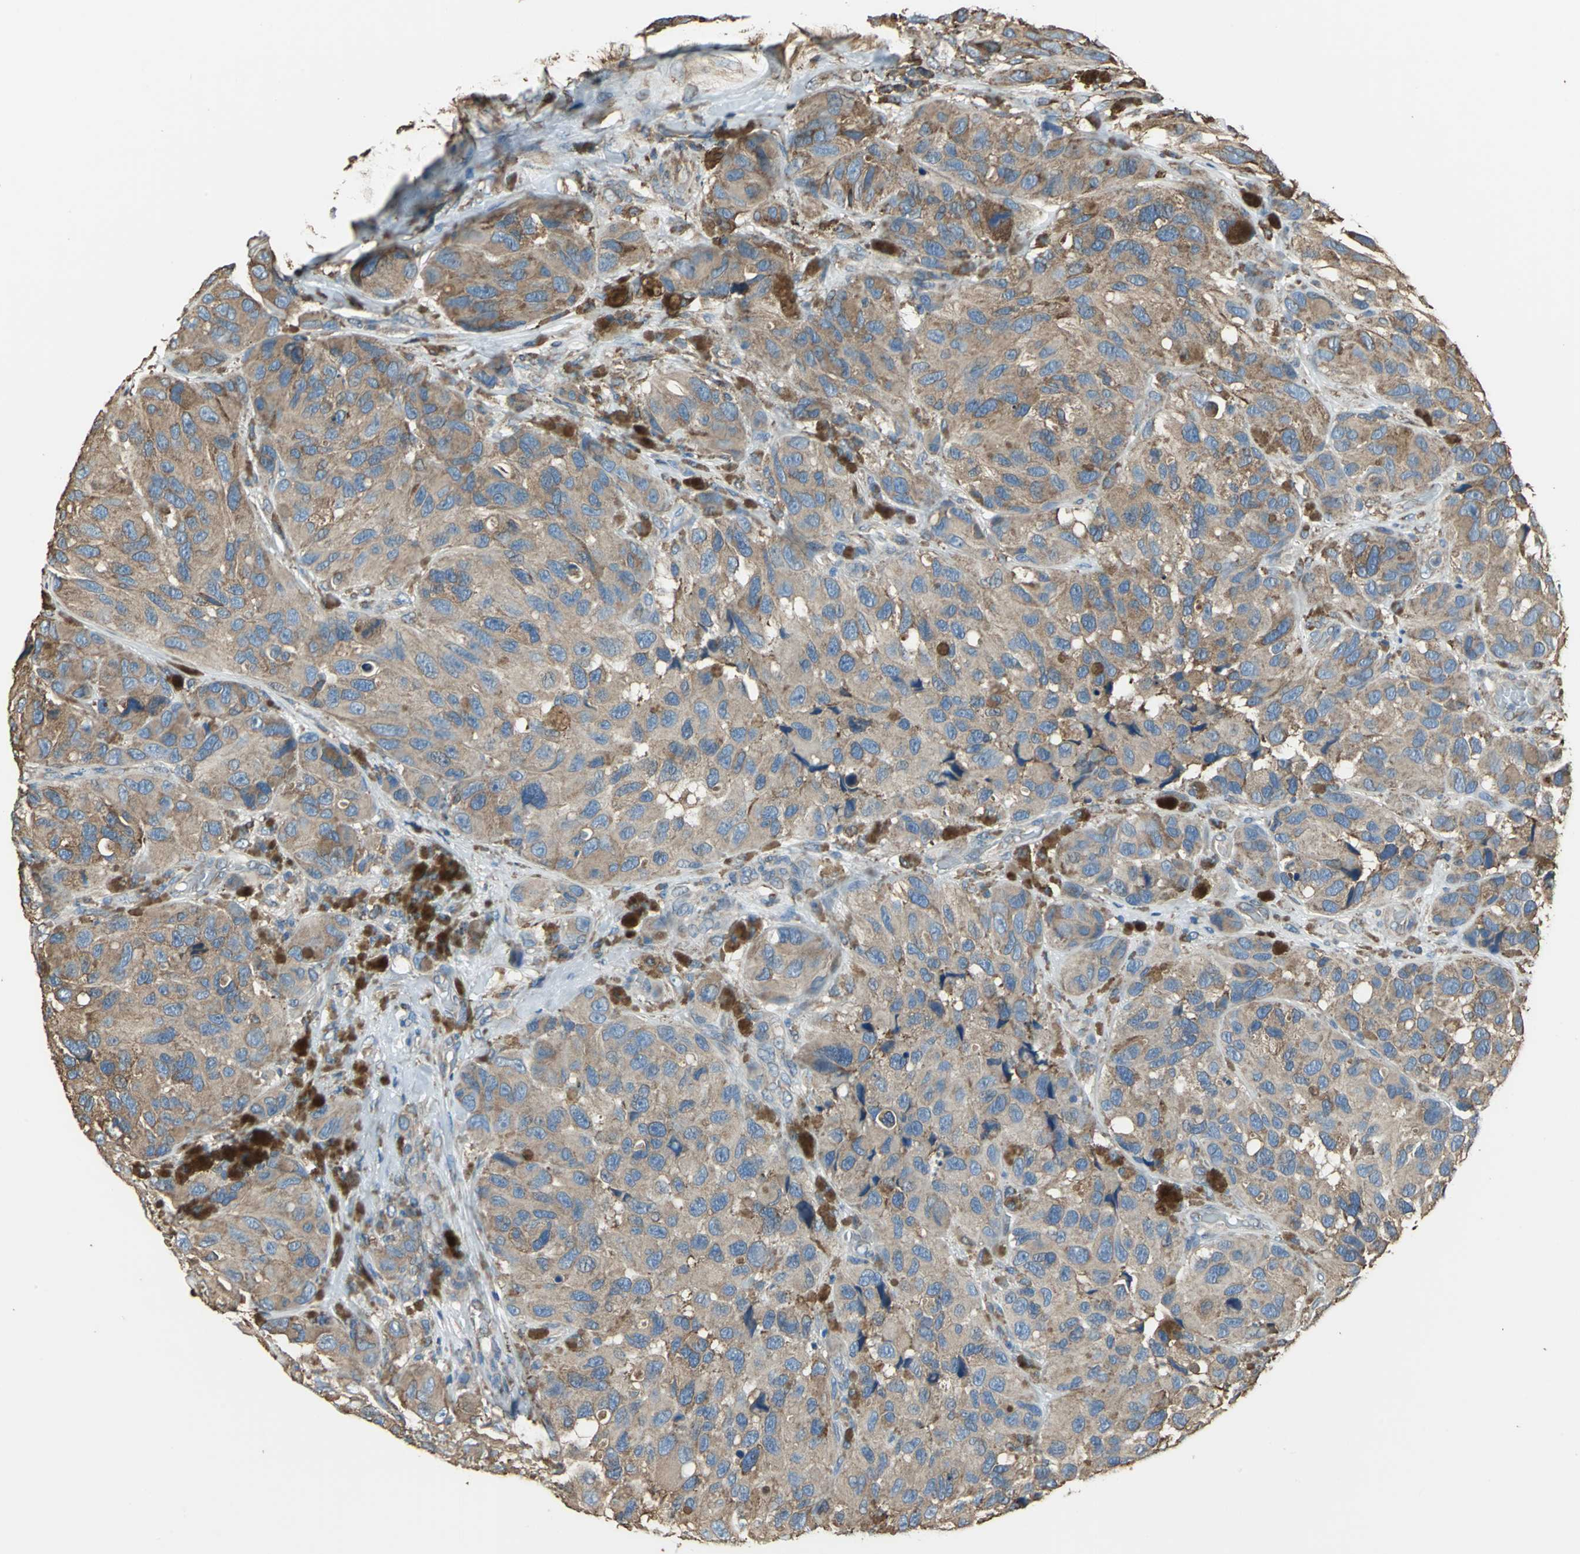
{"staining": {"intensity": "moderate", "quantity": ">75%", "location": "cytoplasmic/membranous"}, "tissue": "melanoma", "cell_type": "Tumor cells", "image_type": "cancer", "snomed": [{"axis": "morphology", "description": "Malignant melanoma, NOS"}, {"axis": "topography", "description": "Skin"}], "caption": "An image showing moderate cytoplasmic/membranous expression in approximately >75% of tumor cells in melanoma, as visualized by brown immunohistochemical staining.", "gene": "GPANK1", "patient": {"sex": "female", "age": 73}}